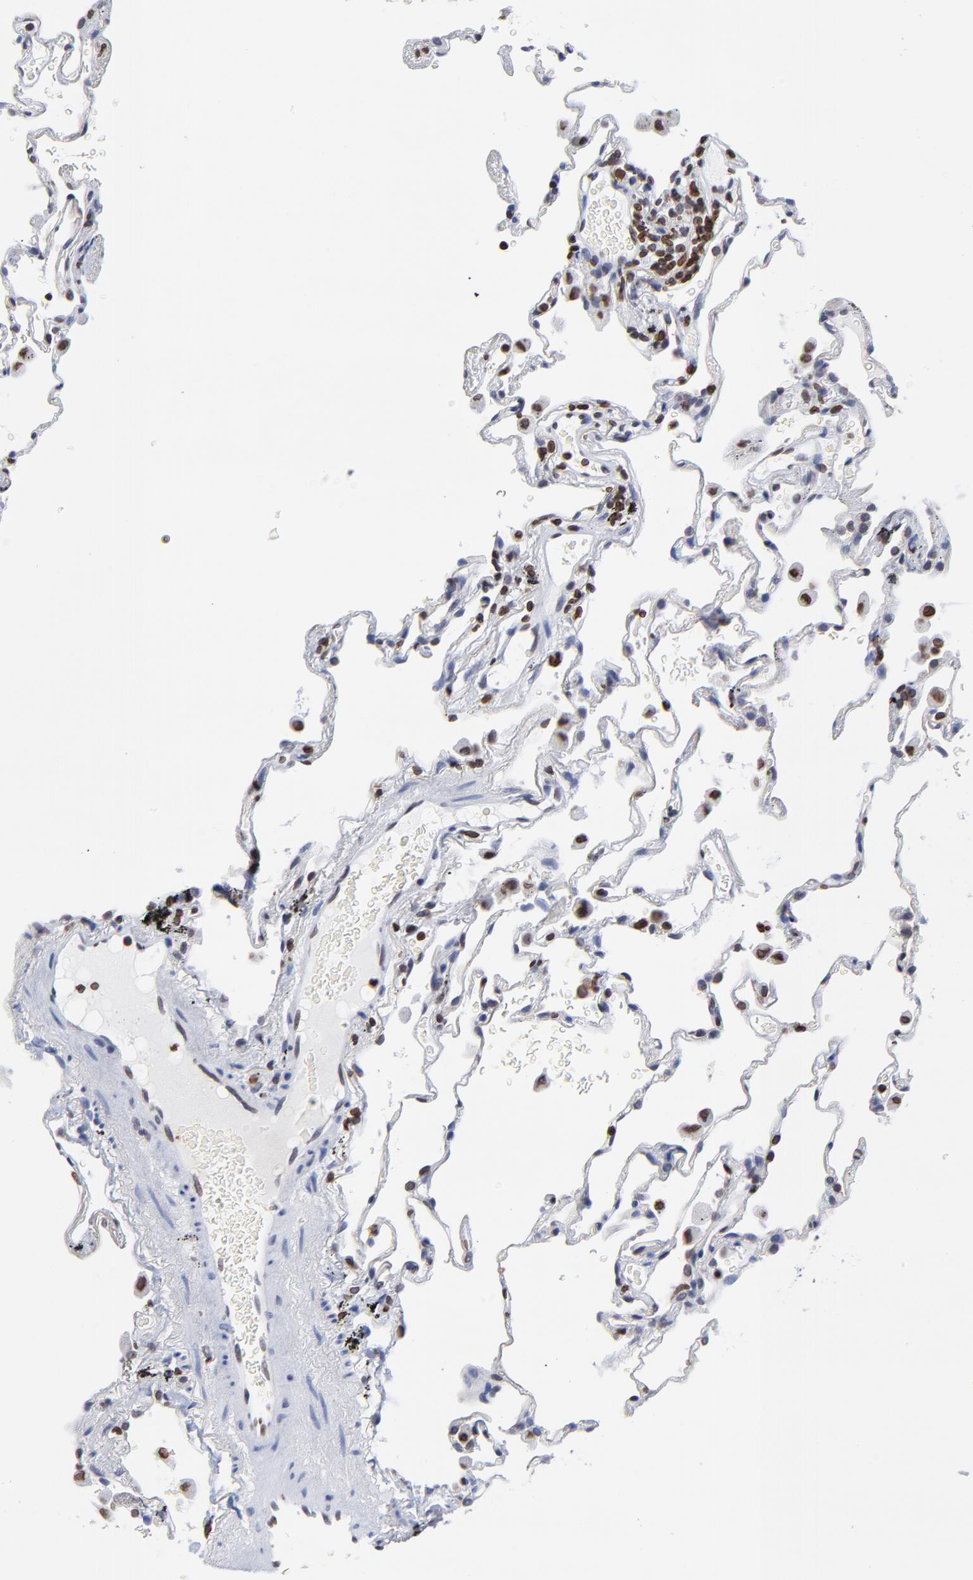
{"staining": {"intensity": "negative", "quantity": "none", "location": "none"}, "tissue": "lung", "cell_type": "Alveolar cells", "image_type": "normal", "snomed": [{"axis": "morphology", "description": "Normal tissue, NOS"}, {"axis": "morphology", "description": "Inflammation, NOS"}, {"axis": "topography", "description": "Lung"}], "caption": "An IHC photomicrograph of unremarkable lung is shown. There is no staining in alveolar cells of lung. (Brightfield microscopy of DAB (3,3'-diaminobenzidine) immunohistochemistry at high magnification).", "gene": "THAP7", "patient": {"sex": "male", "age": 69}}